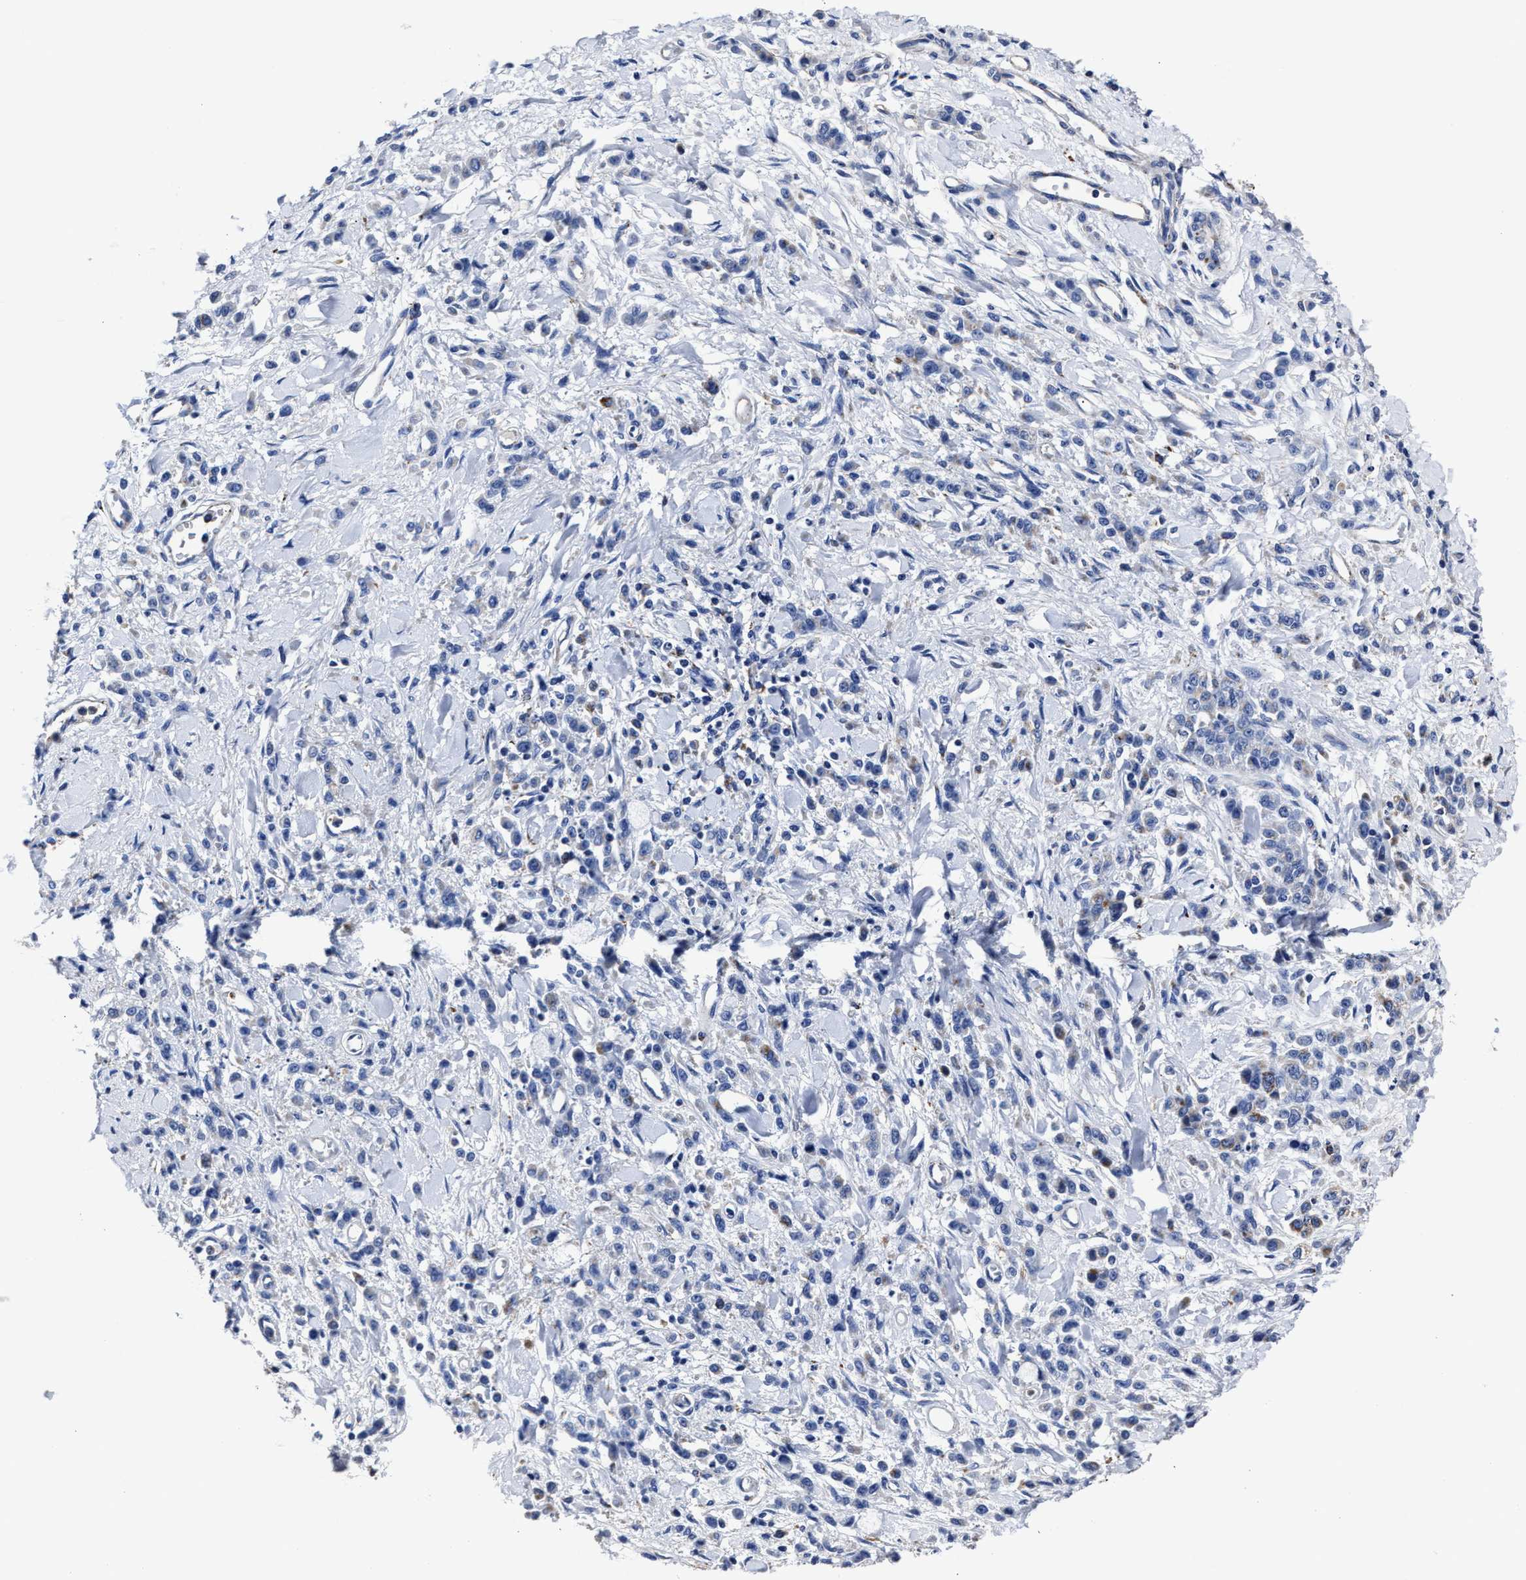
{"staining": {"intensity": "negative", "quantity": "none", "location": "none"}, "tissue": "stomach cancer", "cell_type": "Tumor cells", "image_type": "cancer", "snomed": [{"axis": "morphology", "description": "Normal tissue, NOS"}, {"axis": "morphology", "description": "Adenocarcinoma, NOS"}, {"axis": "topography", "description": "Stomach"}], "caption": "Immunohistochemistry histopathology image of stomach adenocarcinoma stained for a protein (brown), which demonstrates no staining in tumor cells.", "gene": "LAMTOR4", "patient": {"sex": "male", "age": 82}}